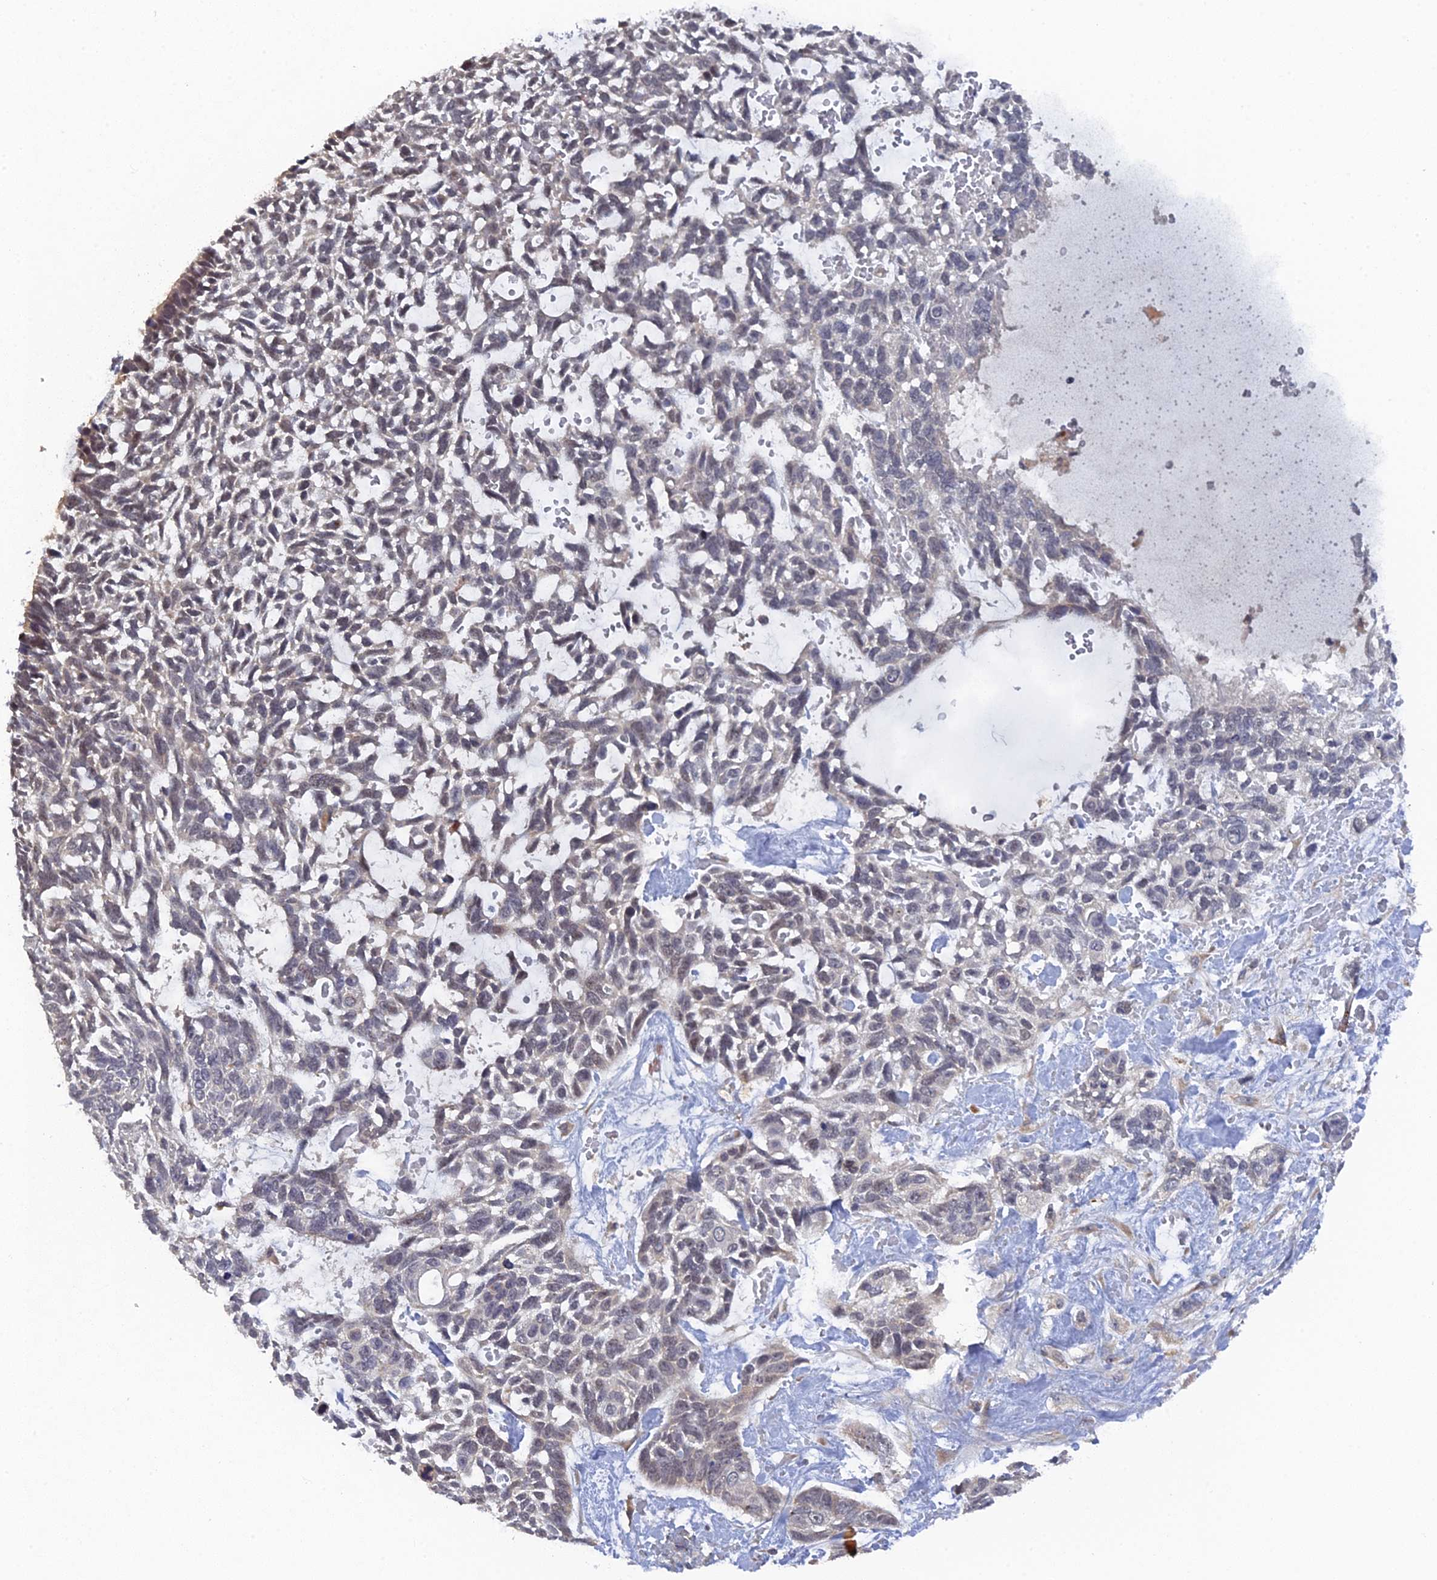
{"staining": {"intensity": "negative", "quantity": "none", "location": "none"}, "tissue": "skin cancer", "cell_type": "Tumor cells", "image_type": "cancer", "snomed": [{"axis": "morphology", "description": "Basal cell carcinoma"}, {"axis": "topography", "description": "Skin"}], "caption": "The micrograph shows no staining of tumor cells in skin cancer (basal cell carcinoma).", "gene": "MIGA2", "patient": {"sex": "male", "age": 88}}